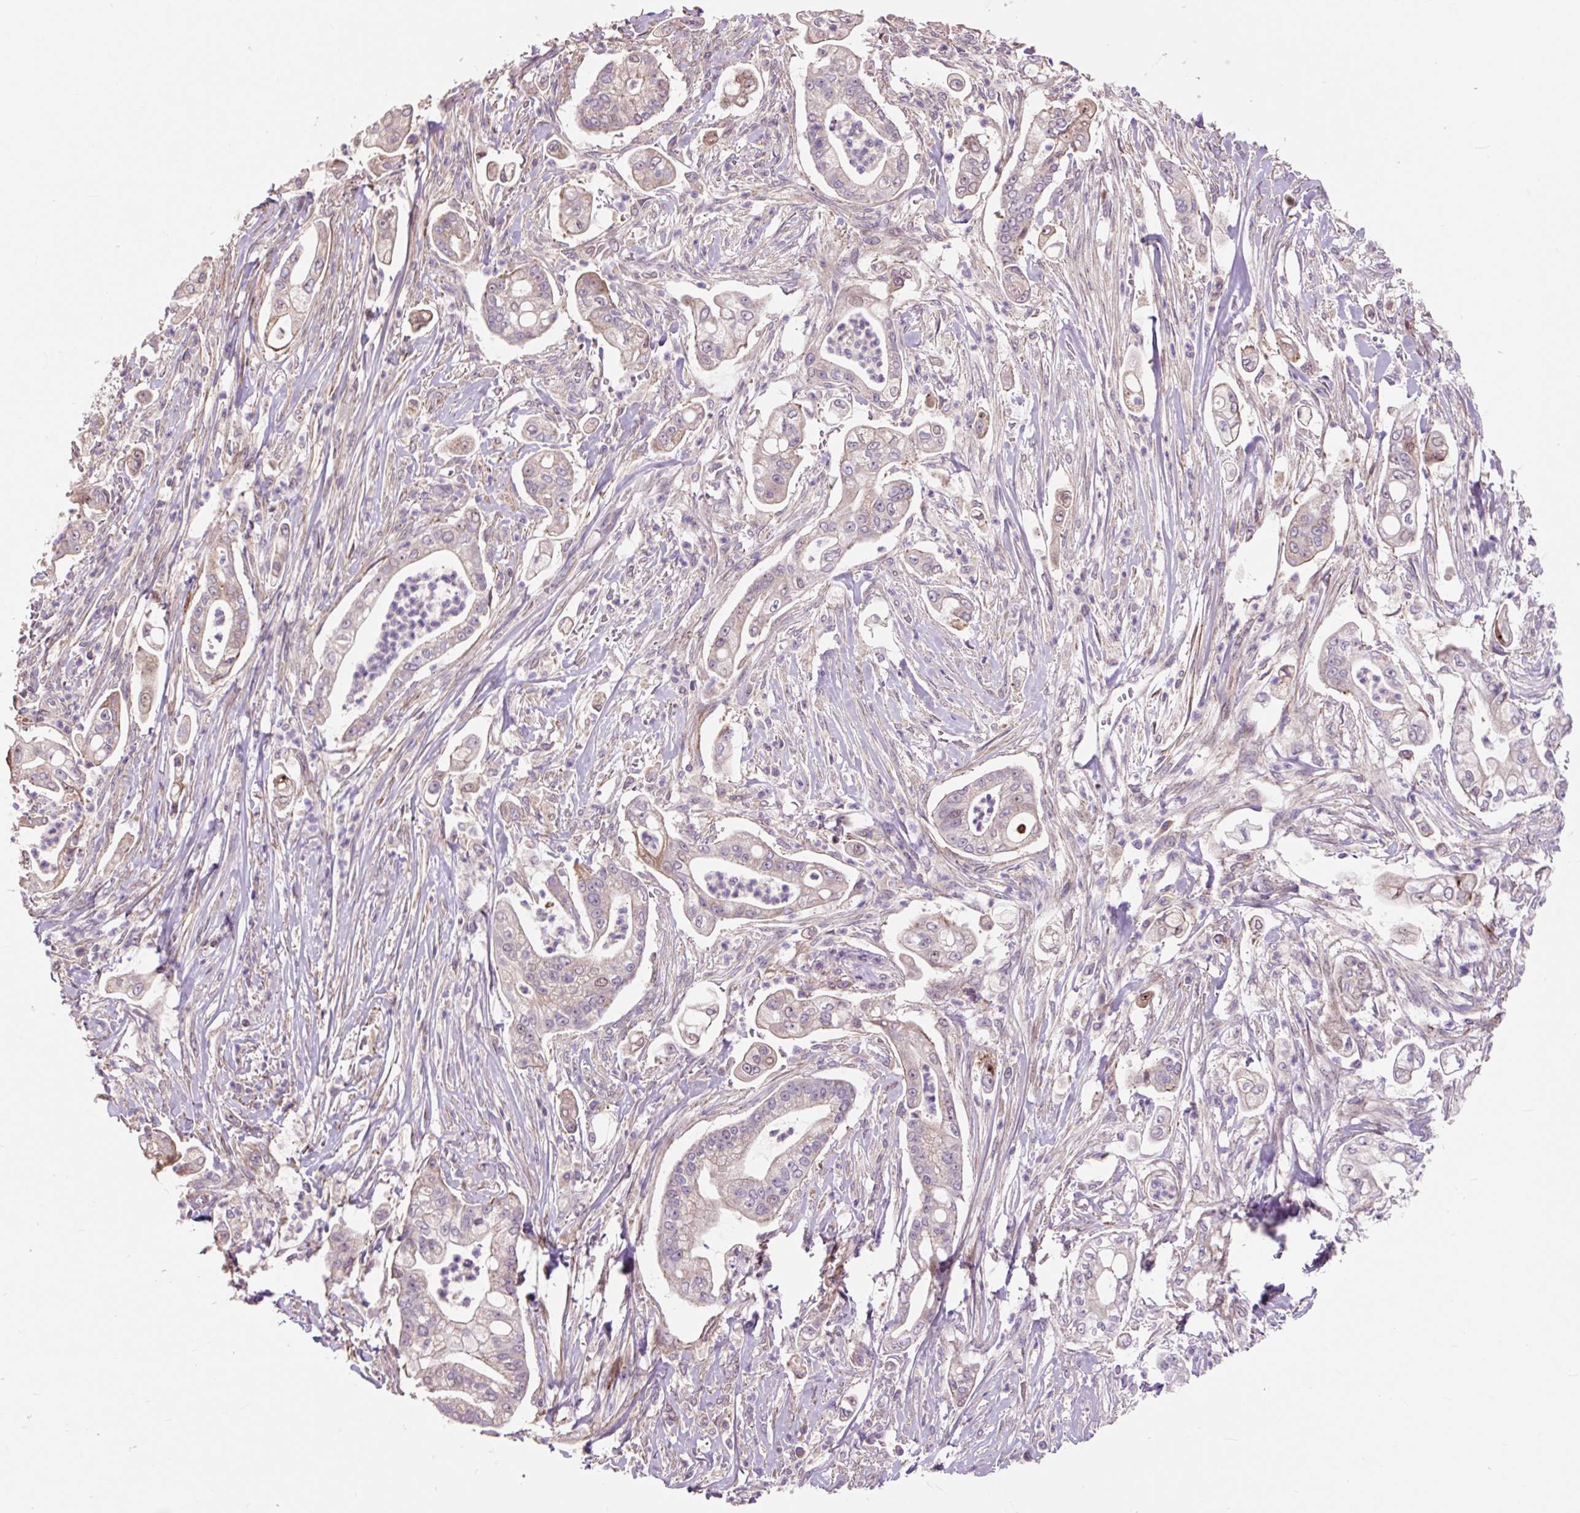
{"staining": {"intensity": "negative", "quantity": "none", "location": "none"}, "tissue": "pancreatic cancer", "cell_type": "Tumor cells", "image_type": "cancer", "snomed": [{"axis": "morphology", "description": "Adenocarcinoma, NOS"}, {"axis": "topography", "description": "Pancreas"}], "caption": "Immunohistochemical staining of human pancreatic adenocarcinoma reveals no significant staining in tumor cells.", "gene": "PRIMPOL", "patient": {"sex": "female", "age": 69}}